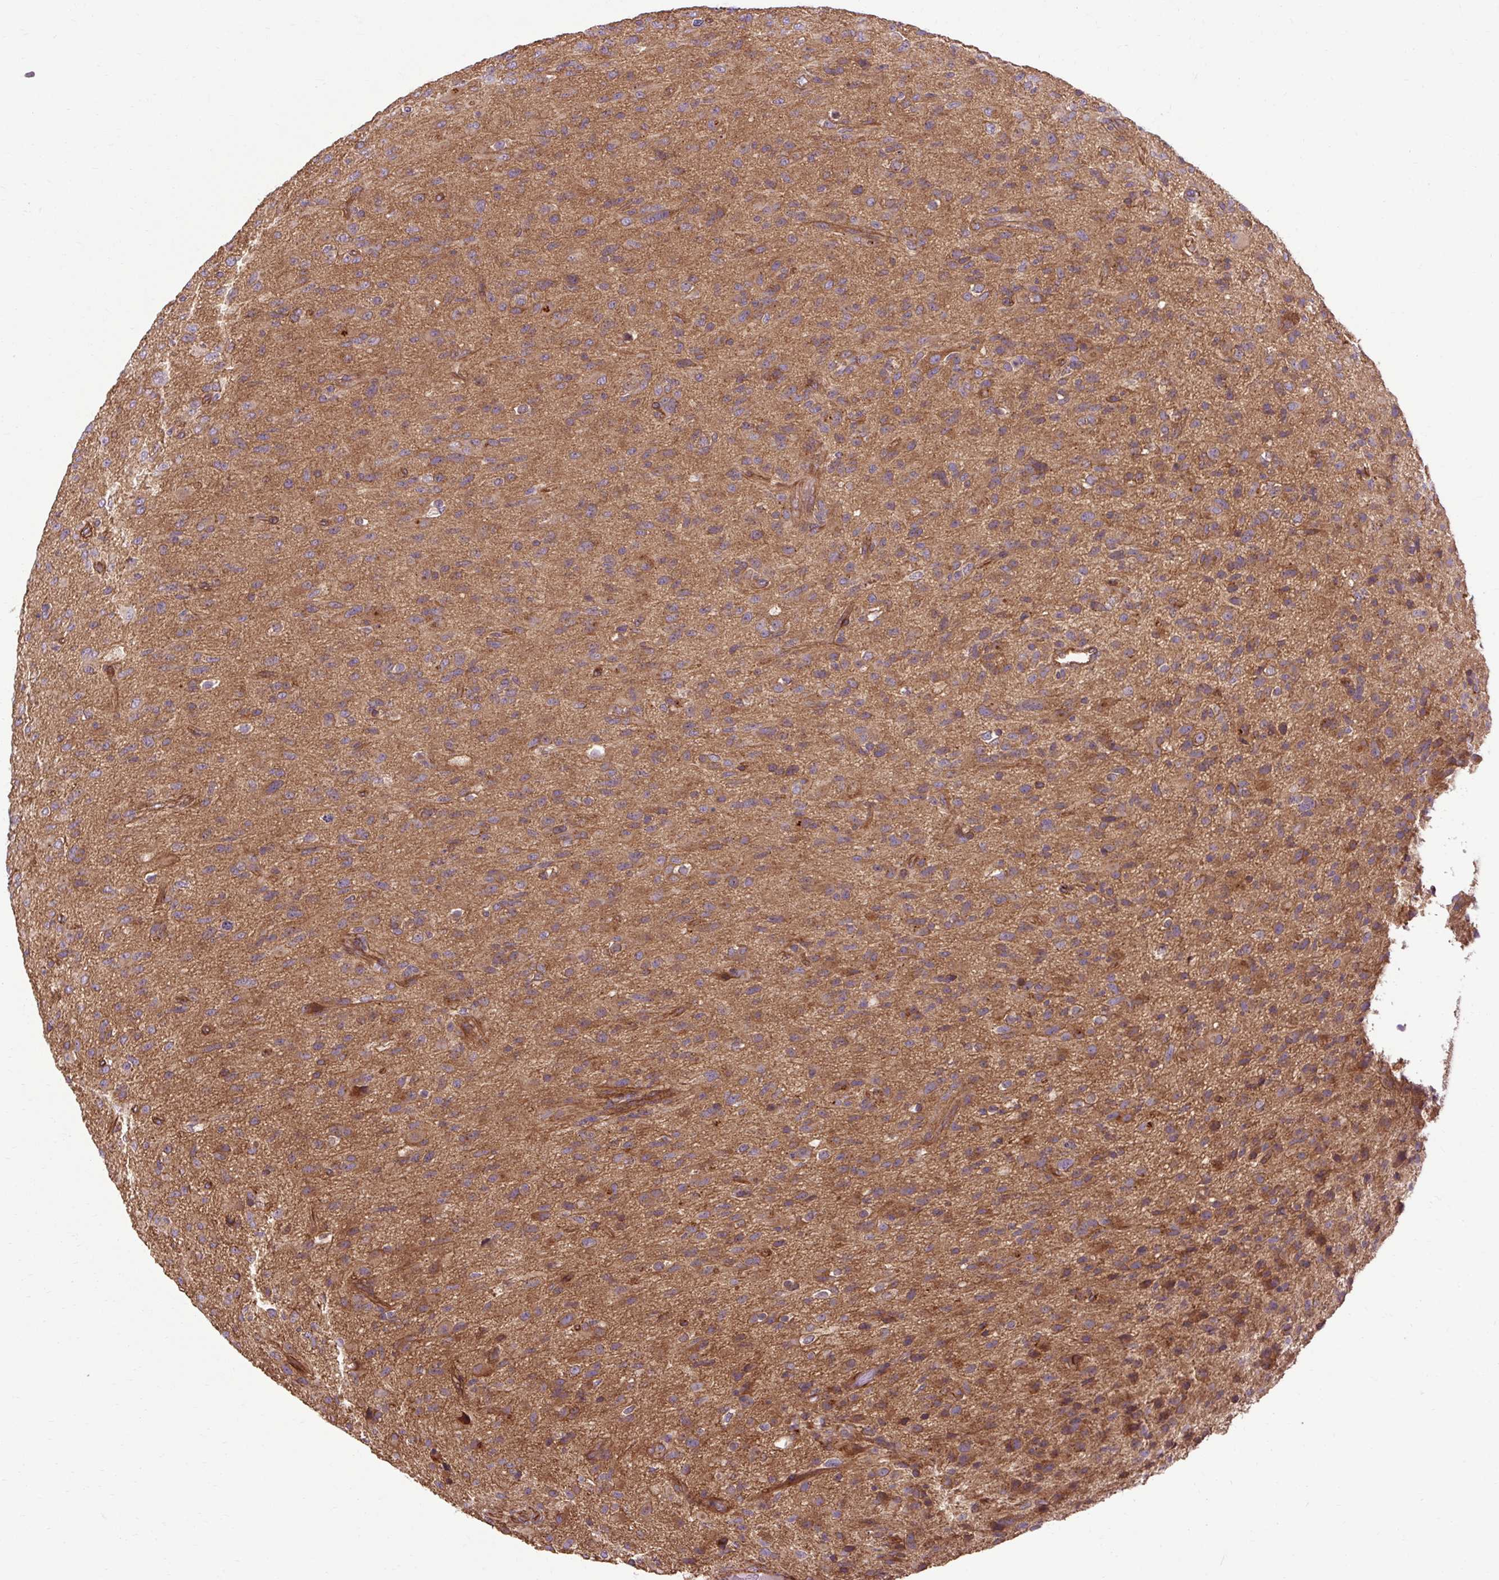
{"staining": {"intensity": "moderate", "quantity": ">75%", "location": "cytoplasmic/membranous"}, "tissue": "glioma", "cell_type": "Tumor cells", "image_type": "cancer", "snomed": [{"axis": "morphology", "description": "Glioma, malignant, Low grade"}, {"axis": "topography", "description": "Brain"}], "caption": "Glioma stained with a brown dye shows moderate cytoplasmic/membranous positive positivity in approximately >75% of tumor cells.", "gene": "CCDC93", "patient": {"sex": "male", "age": 65}}